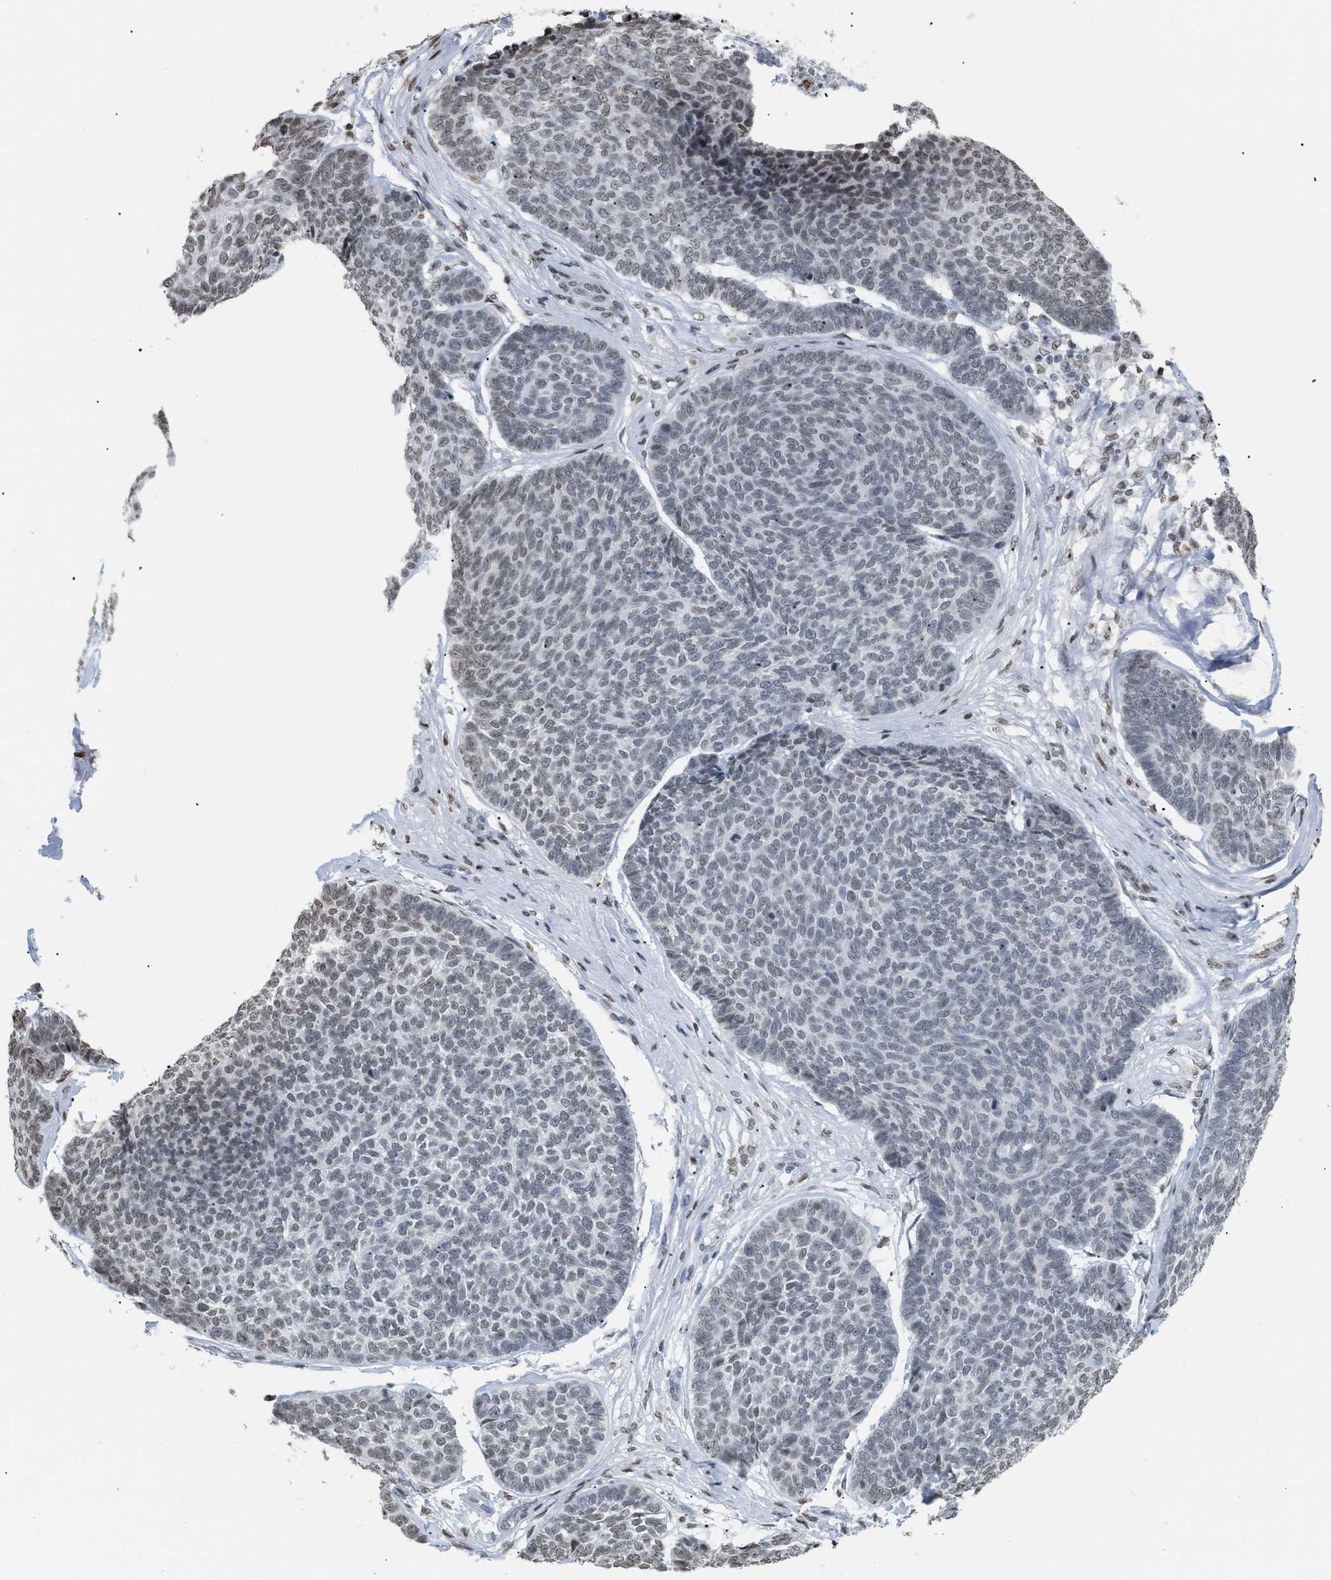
{"staining": {"intensity": "weak", "quantity": "25%-75%", "location": "nuclear"}, "tissue": "skin cancer", "cell_type": "Tumor cells", "image_type": "cancer", "snomed": [{"axis": "morphology", "description": "Basal cell carcinoma"}, {"axis": "topography", "description": "Skin"}], "caption": "Skin cancer (basal cell carcinoma) was stained to show a protein in brown. There is low levels of weak nuclear staining in approximately 25%-75% of tumor cells. (DAB IHC, brown staining for protein, blue staining for nuclei).", "gene": "HMGN2", "patient": {"sex": "male", "age": 84}}